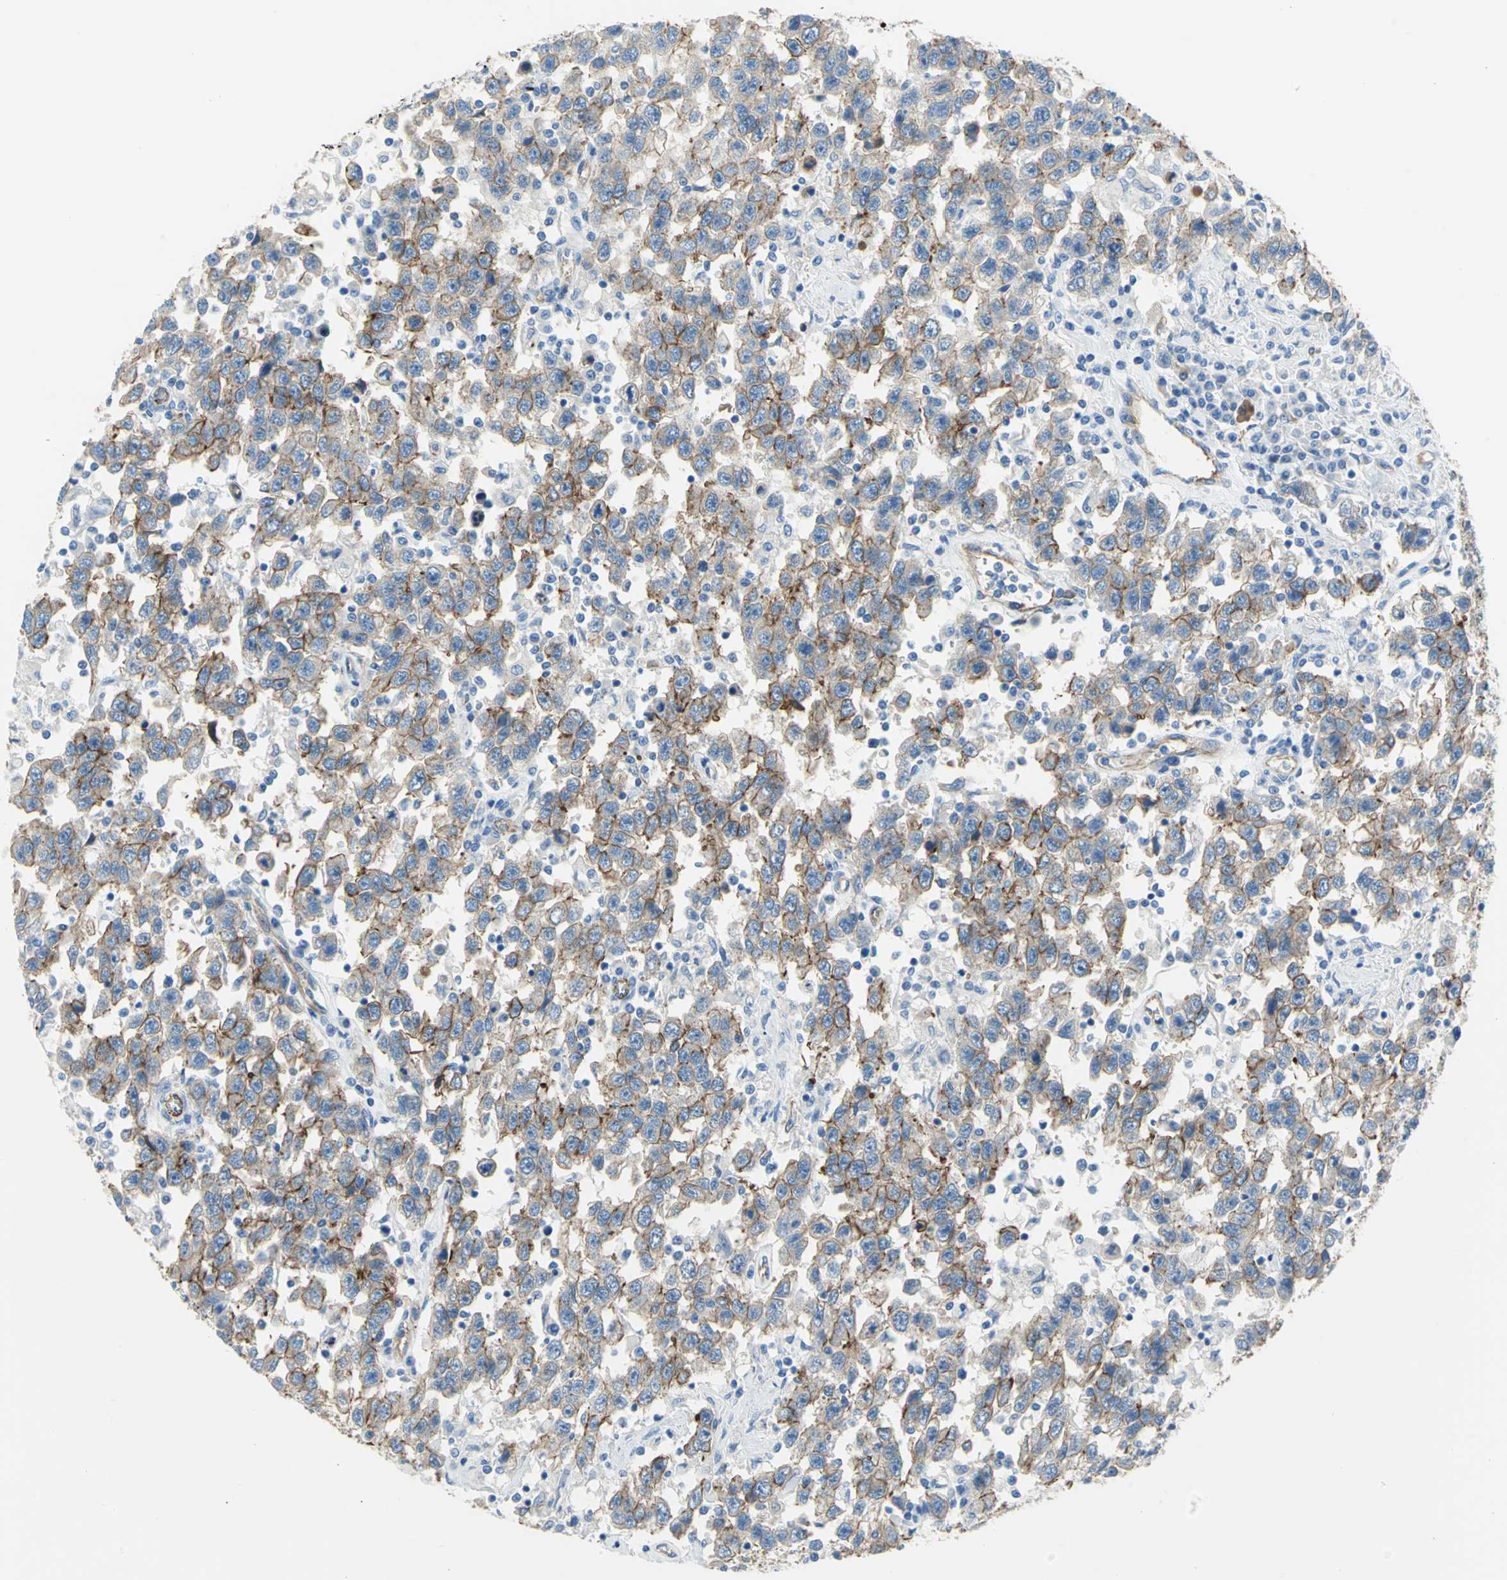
{"staining": {"intensity": "moderate", "quantity": ">75%", "location": "cytoplasmic/membranous"}, "tissue": "testis cancer", "cell_type": "Tumor cells", "image_type": "cancer", "snomed": [{"axis": "morphology", "description": "Seminoma, NOS"}, {"axis": "topography", "description": "Testis"}], "caption": "Protein expression analysis of testis cancer reveals moderate cytoplasmic/membranous staining in approximately >75% of tumor cells. The staining is performed using DAB brown chromogen to label protein expression. The nuclei are counter-stained blue using hematoxylin.", "gene": "FLNB", "patient": {"sex": "male", "age": 41}}